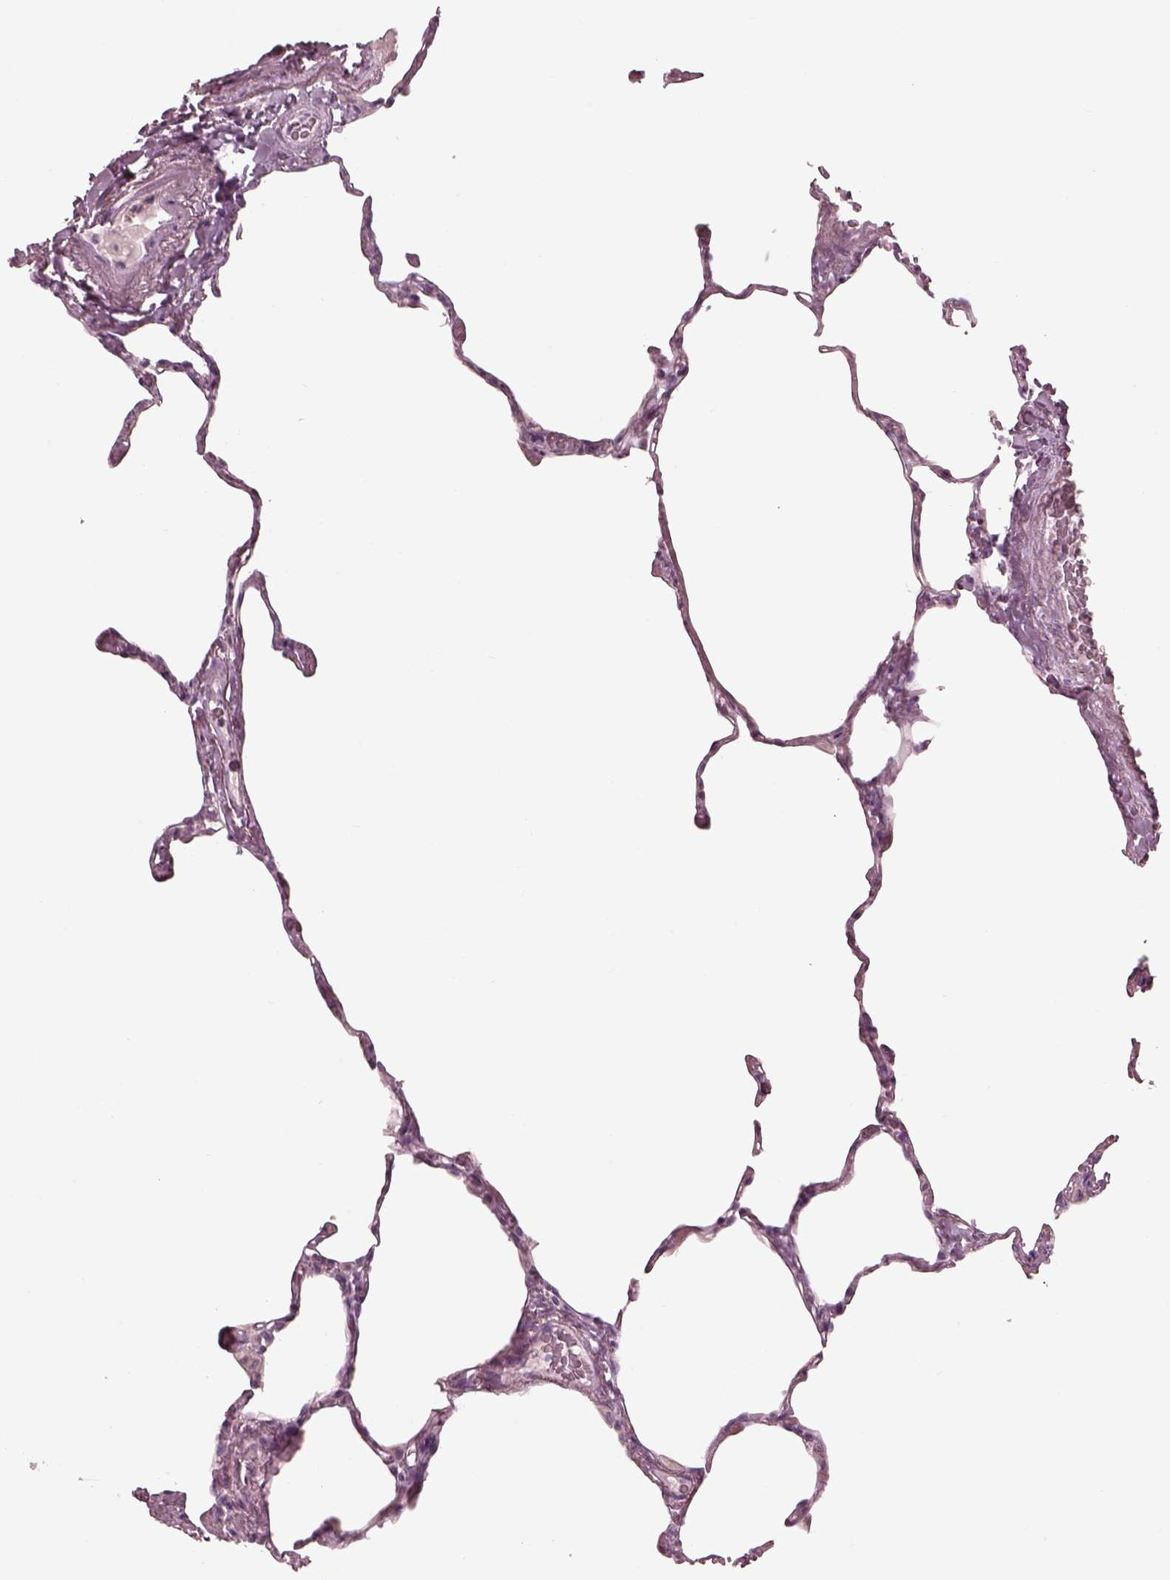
{"staining": {"intensity": "negative", "quantity": "none", "location": "none"}, "tissue": "lung", "cell_type": "Alveolar cells", "image_type": "normal", "snomed": [{"axis": "morphology", "description": "Normal tissue, NOS"}, {"axis": "topography", "description": "Lung"}], "caption": "An immunohistochemistry photomicrograph of benign lung is shown. There is no staining in alveolar cells of lung.", "gene": "CADM2", "patient": {"sex": "male", "age": 65}}